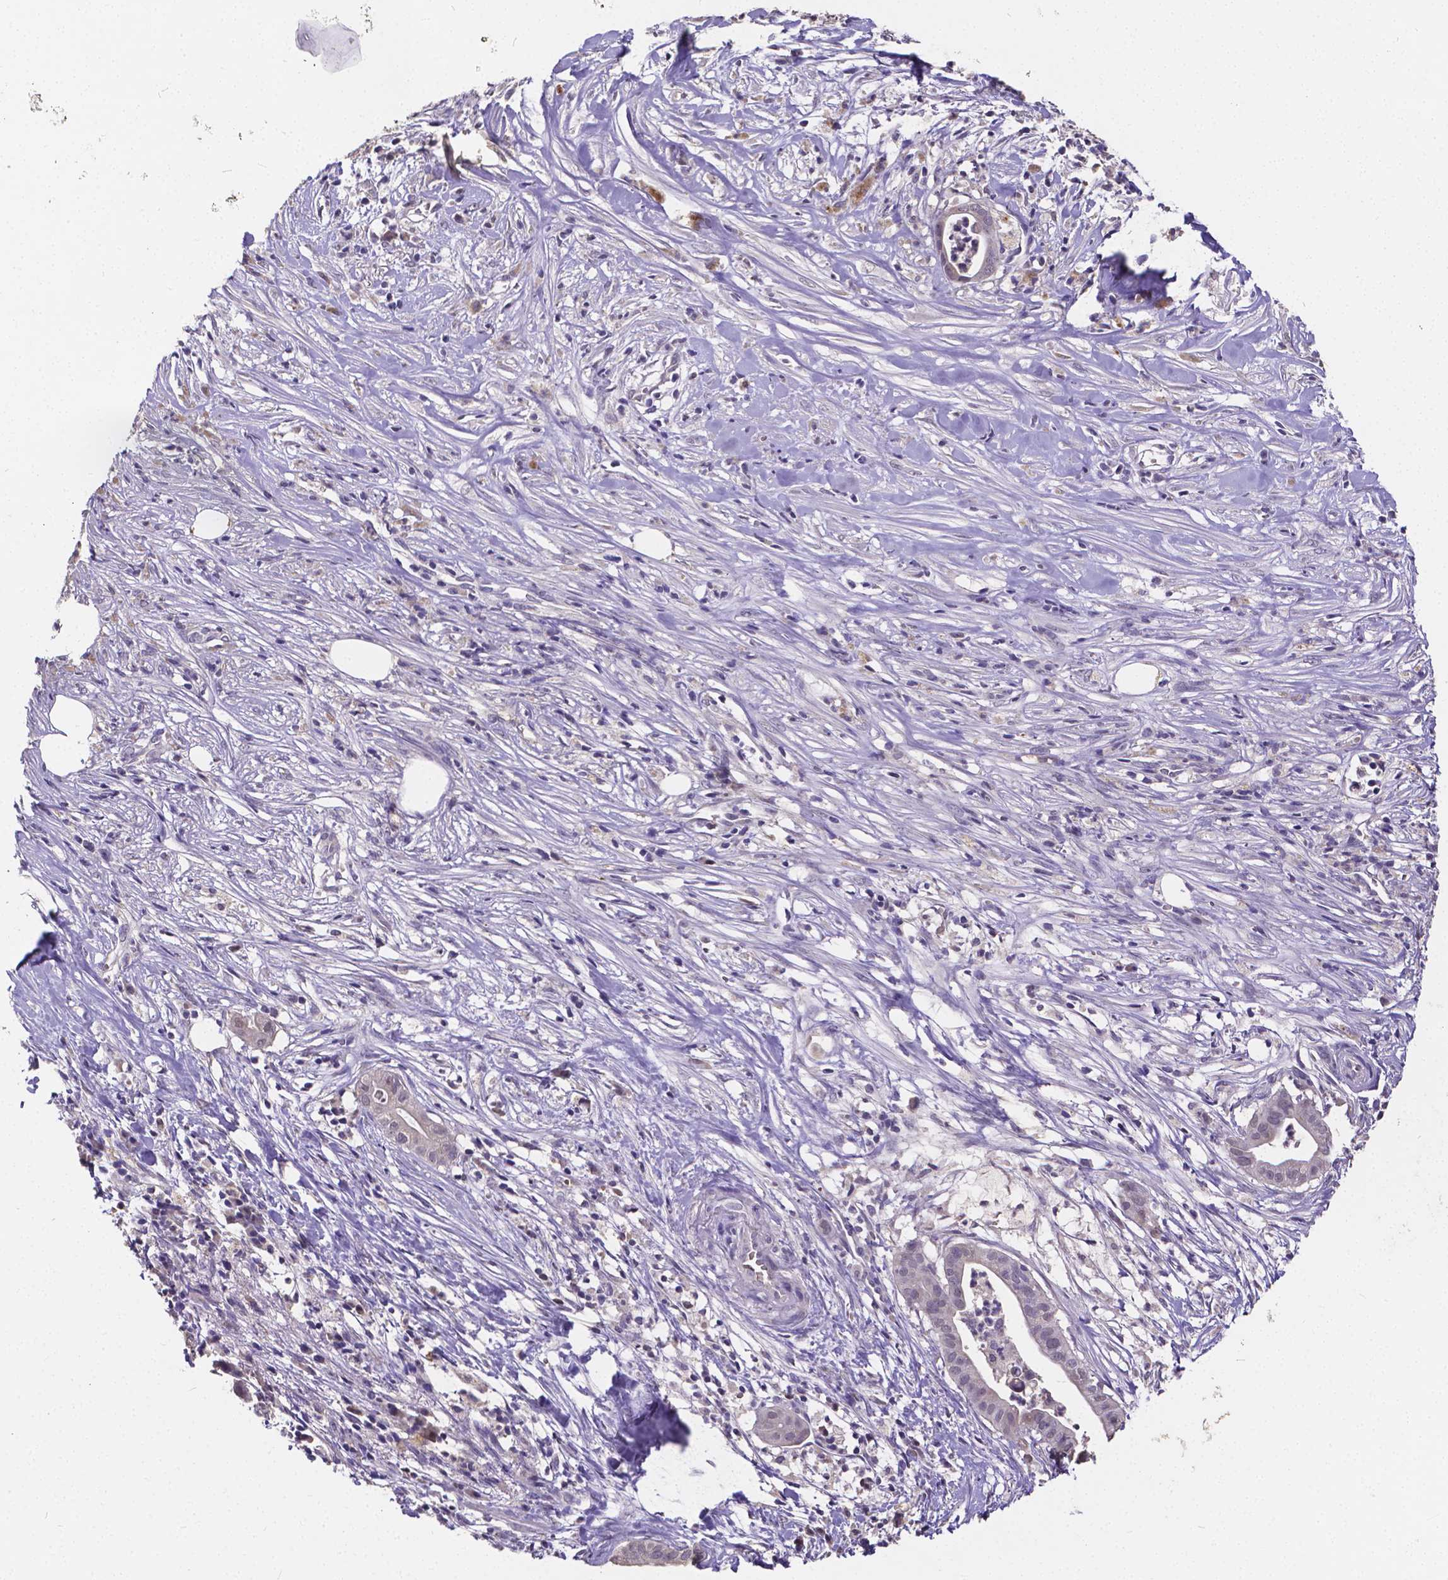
{"staining": {"intensity": "weak", "quantity": "<25%", "location": "cytoplasmic/membranous"}, "tissue": "pancreatic cancer", "cell_type": "Tumor cells", "image_type": "cancer", "snomed": [{"axis": "morphology", "description": "Adenocarcinoma, NOS"}, {"axis": "topography", "description": "Pancreas"}], "caption": "This is an immunohistochemistry (IHC) image of pancreatic cancer (adenocarcinoma). There is no expression in tumor cells.", "gene": "CTNNA2", "patient": {"sex": "male", "age": 61}}